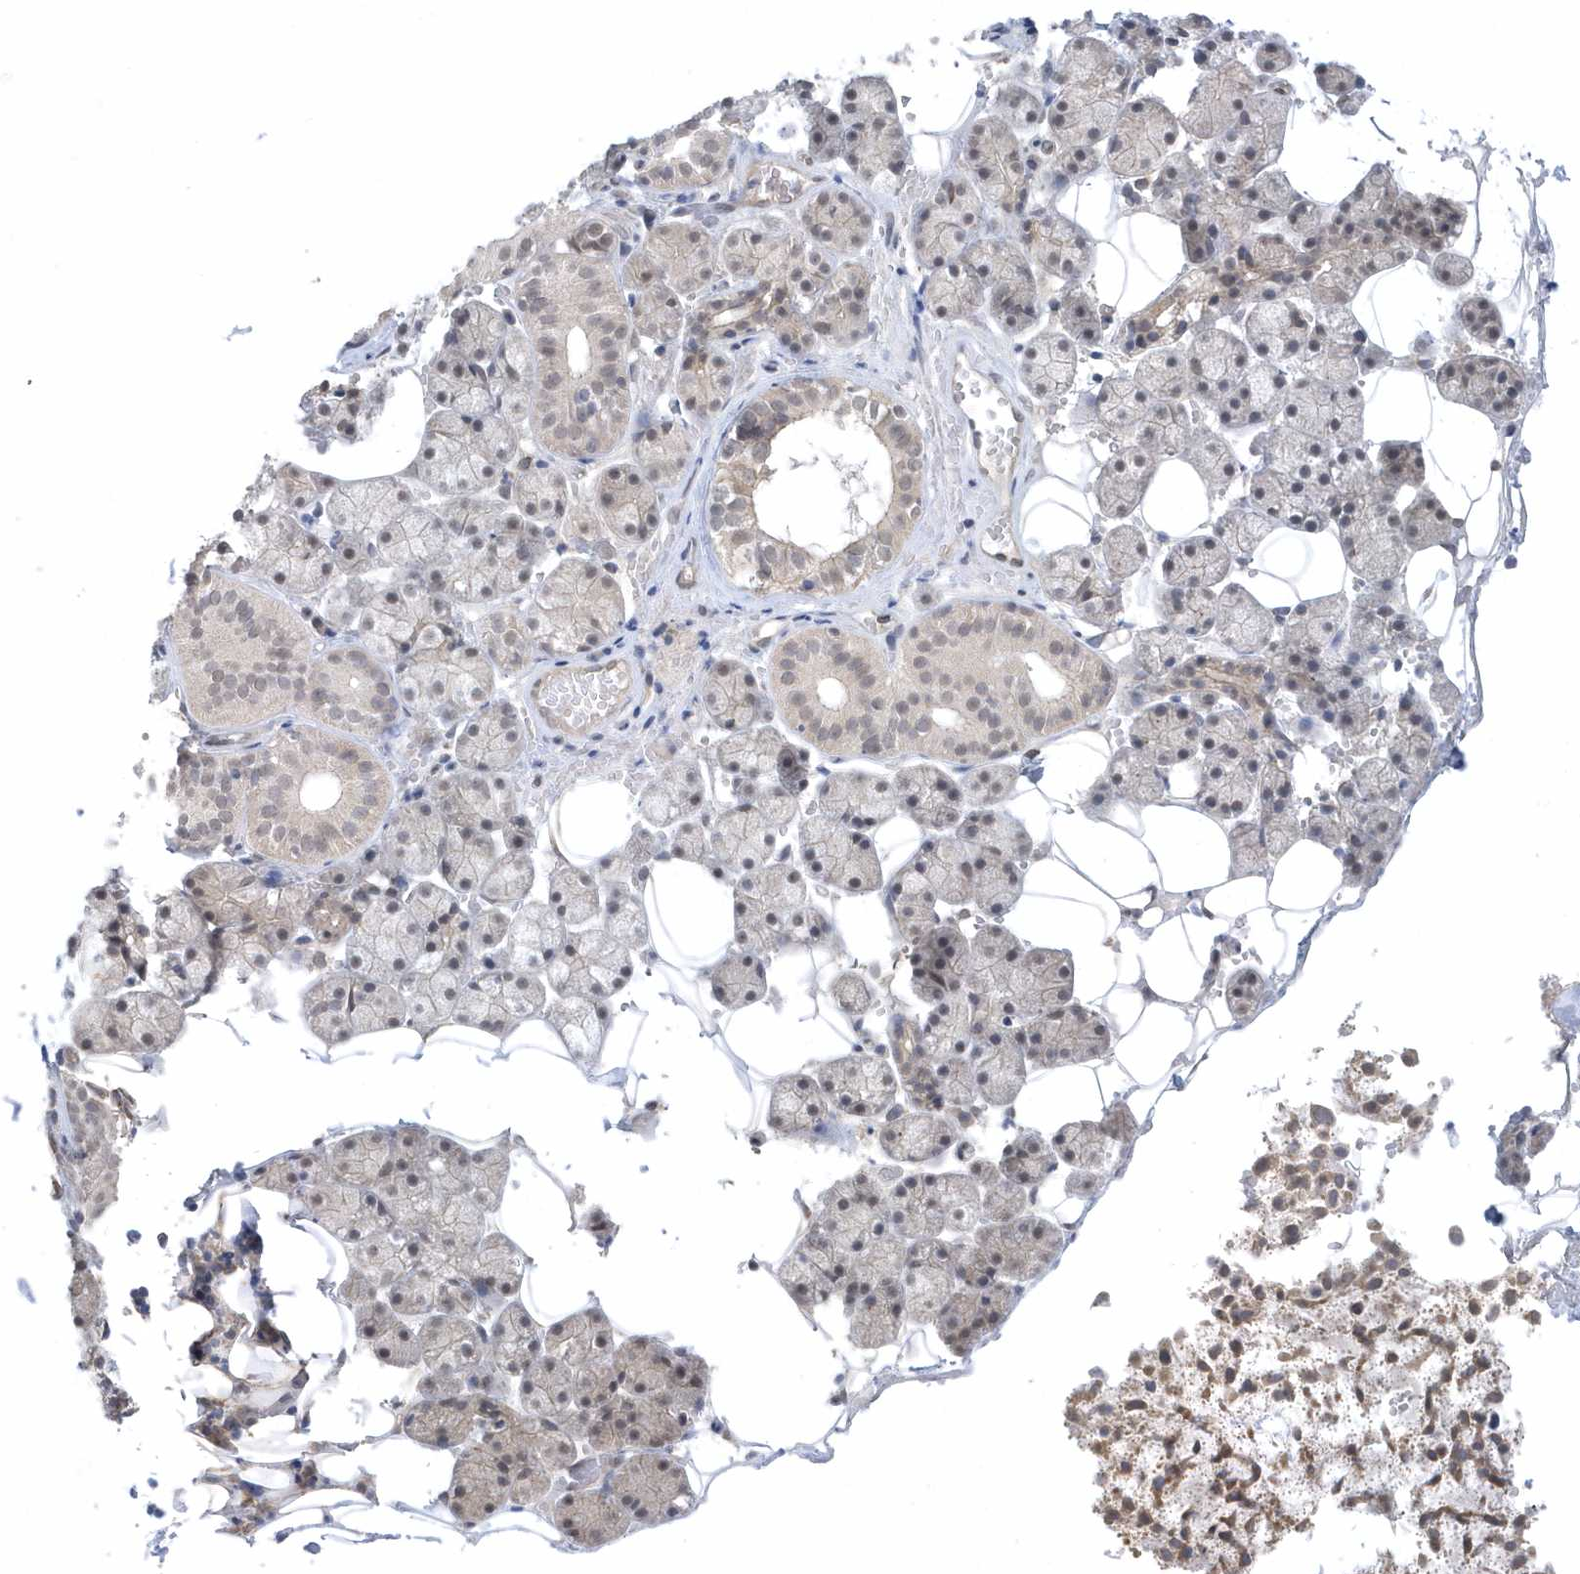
{"staining": {"intensity": "weak", "quantity": "<25%", "location": "cytoplasmic/membranous"}, "tissue": "salivary gland", "cell_type": "Glandular cells", "image_type": "normal", "snomed": [{"axis": "morphology", "description": "Normal tissue, NOS"}, {"axis": "topography", "description": "Salivary gland"}], "caption": "Histopathology image shows no protein positivity in glandular cells of normal salivary gland. The staining is performed using DAB brown chromogen with nuclei counter-stained in using hematoxylin.", "gene": "ZC3H12D", "patient": {"sex": "female", "age": 33}}